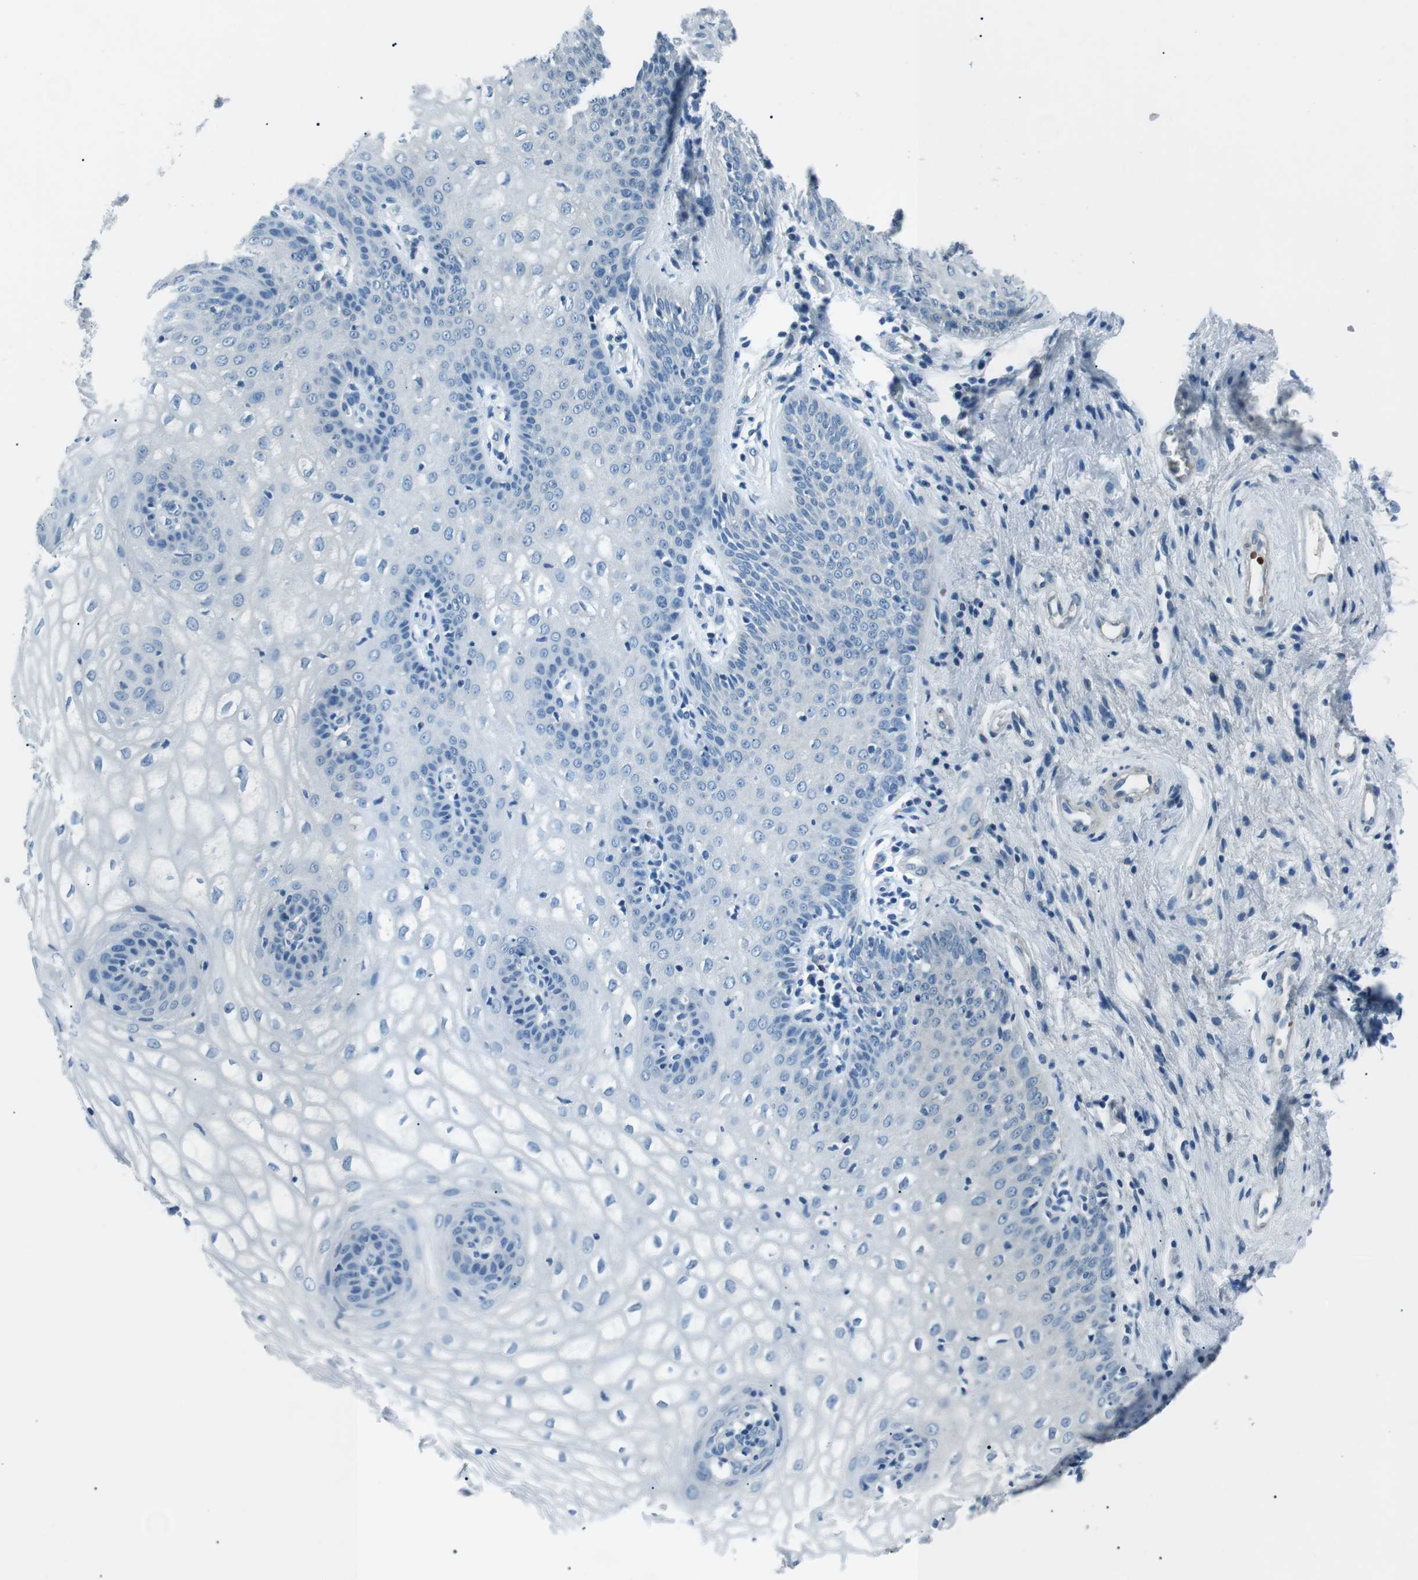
{"staining": {"intensity": "negative", "quantity": "none", "location": "none"}, "tissue": "vagina", "cell_type": "Squamous epithelial cells", "image_type": "normal", "snomed": [{"axis": "morphology", "description": "Normal tissue, NOS"}, {"axis": "topography", "description": "Vagina"}], "caption": "An immunohistochemistry photomicrograph of benign vagina is shown. There is no staining in squamous epithelial cells of vagina.", "gene": "ST6GAL1", "patient": {"sex": "female", "age": 34}}